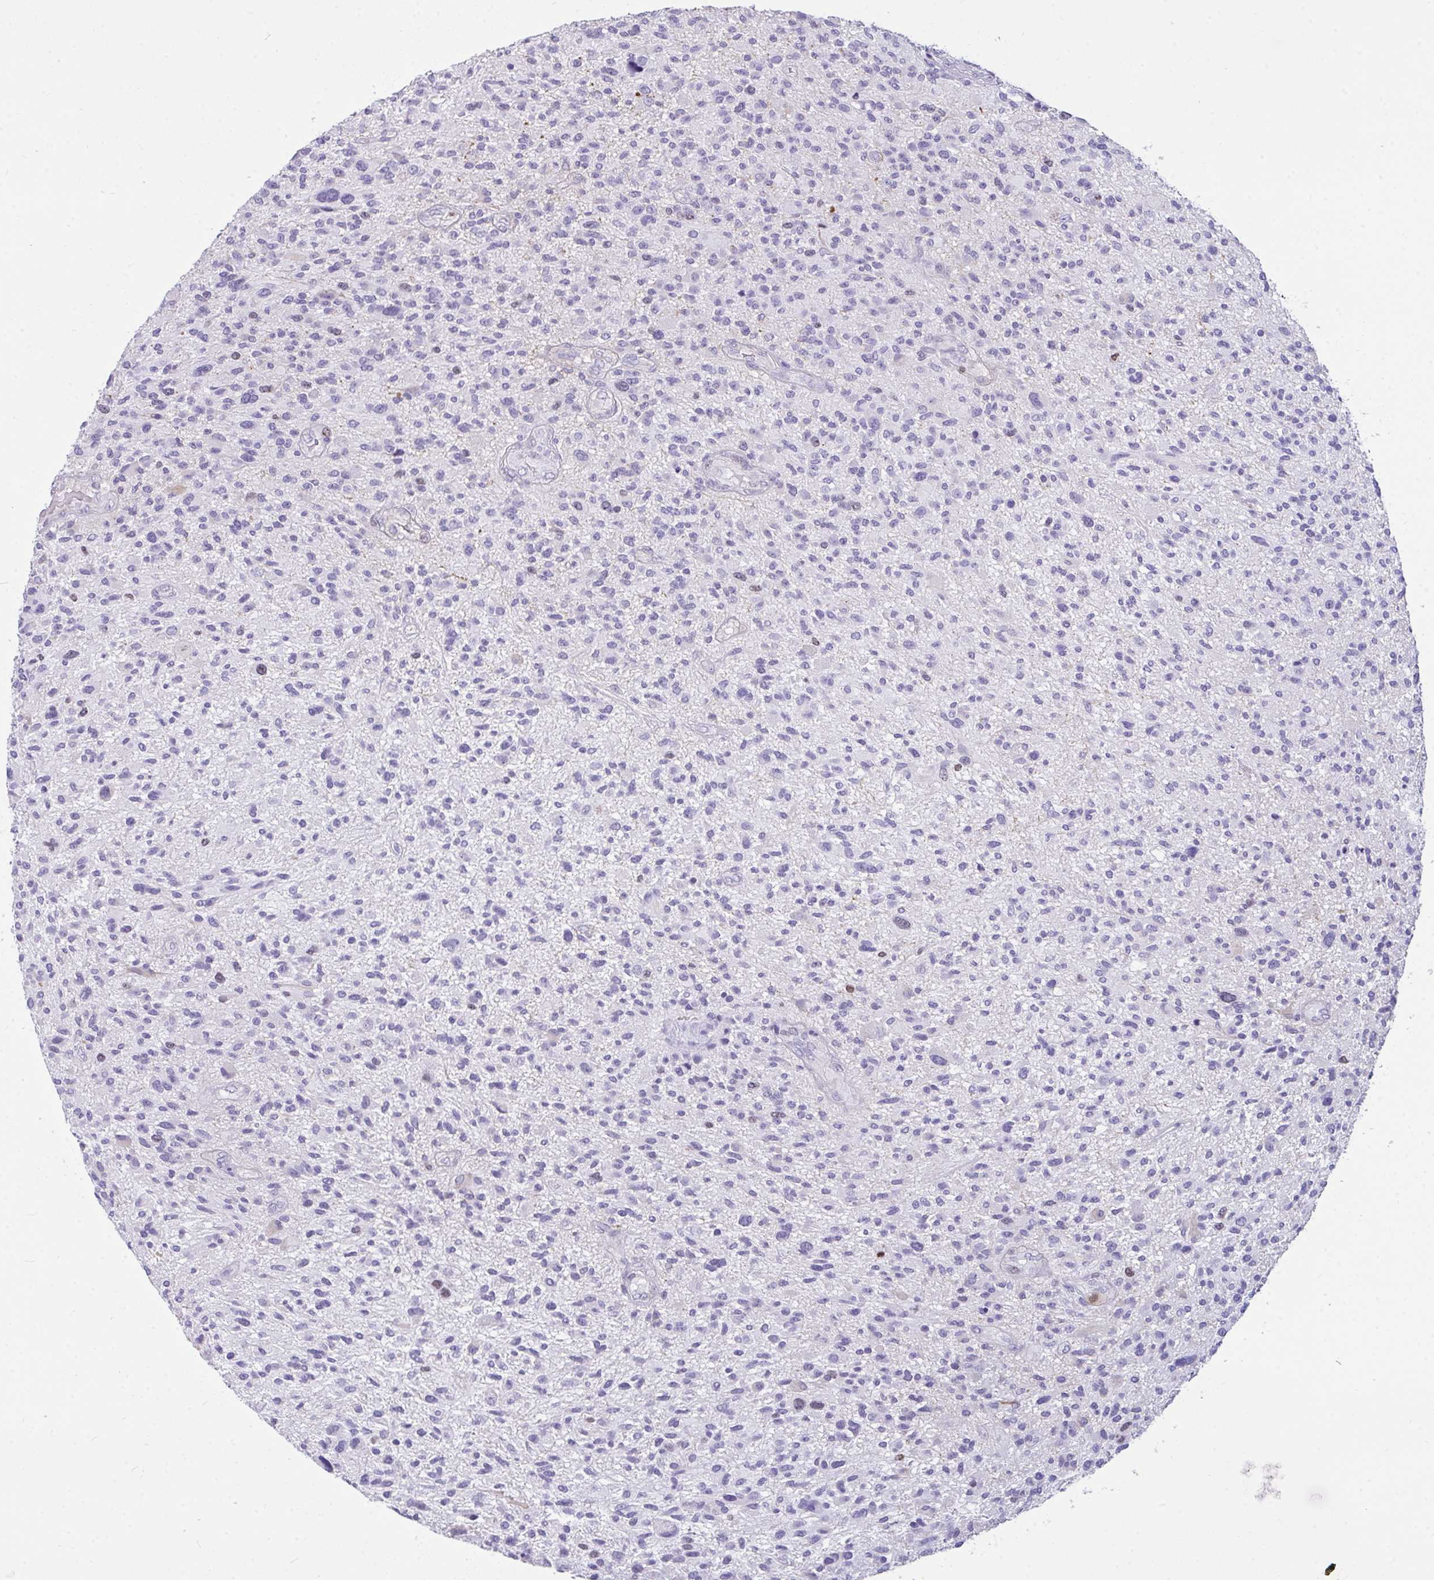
{"staining": {"intensity": "negative", "quantity": "none", "location": "none"}, "tissue": "glioma", "cell_type": "Tumor cells", "image_type": "cancer", "snomed": [{"axis": "morphology", "description": "Glioma, malignant, High grade"}, {"axis": "topography", "description": "Brain"}], "caption": "IHC image of neoplastic tissue: human glioma stained with DAB demonstrates no significant protein staining in tumor cells.", "gene": "SUZ12", "patient": {"sex": "male", "age": 47}}